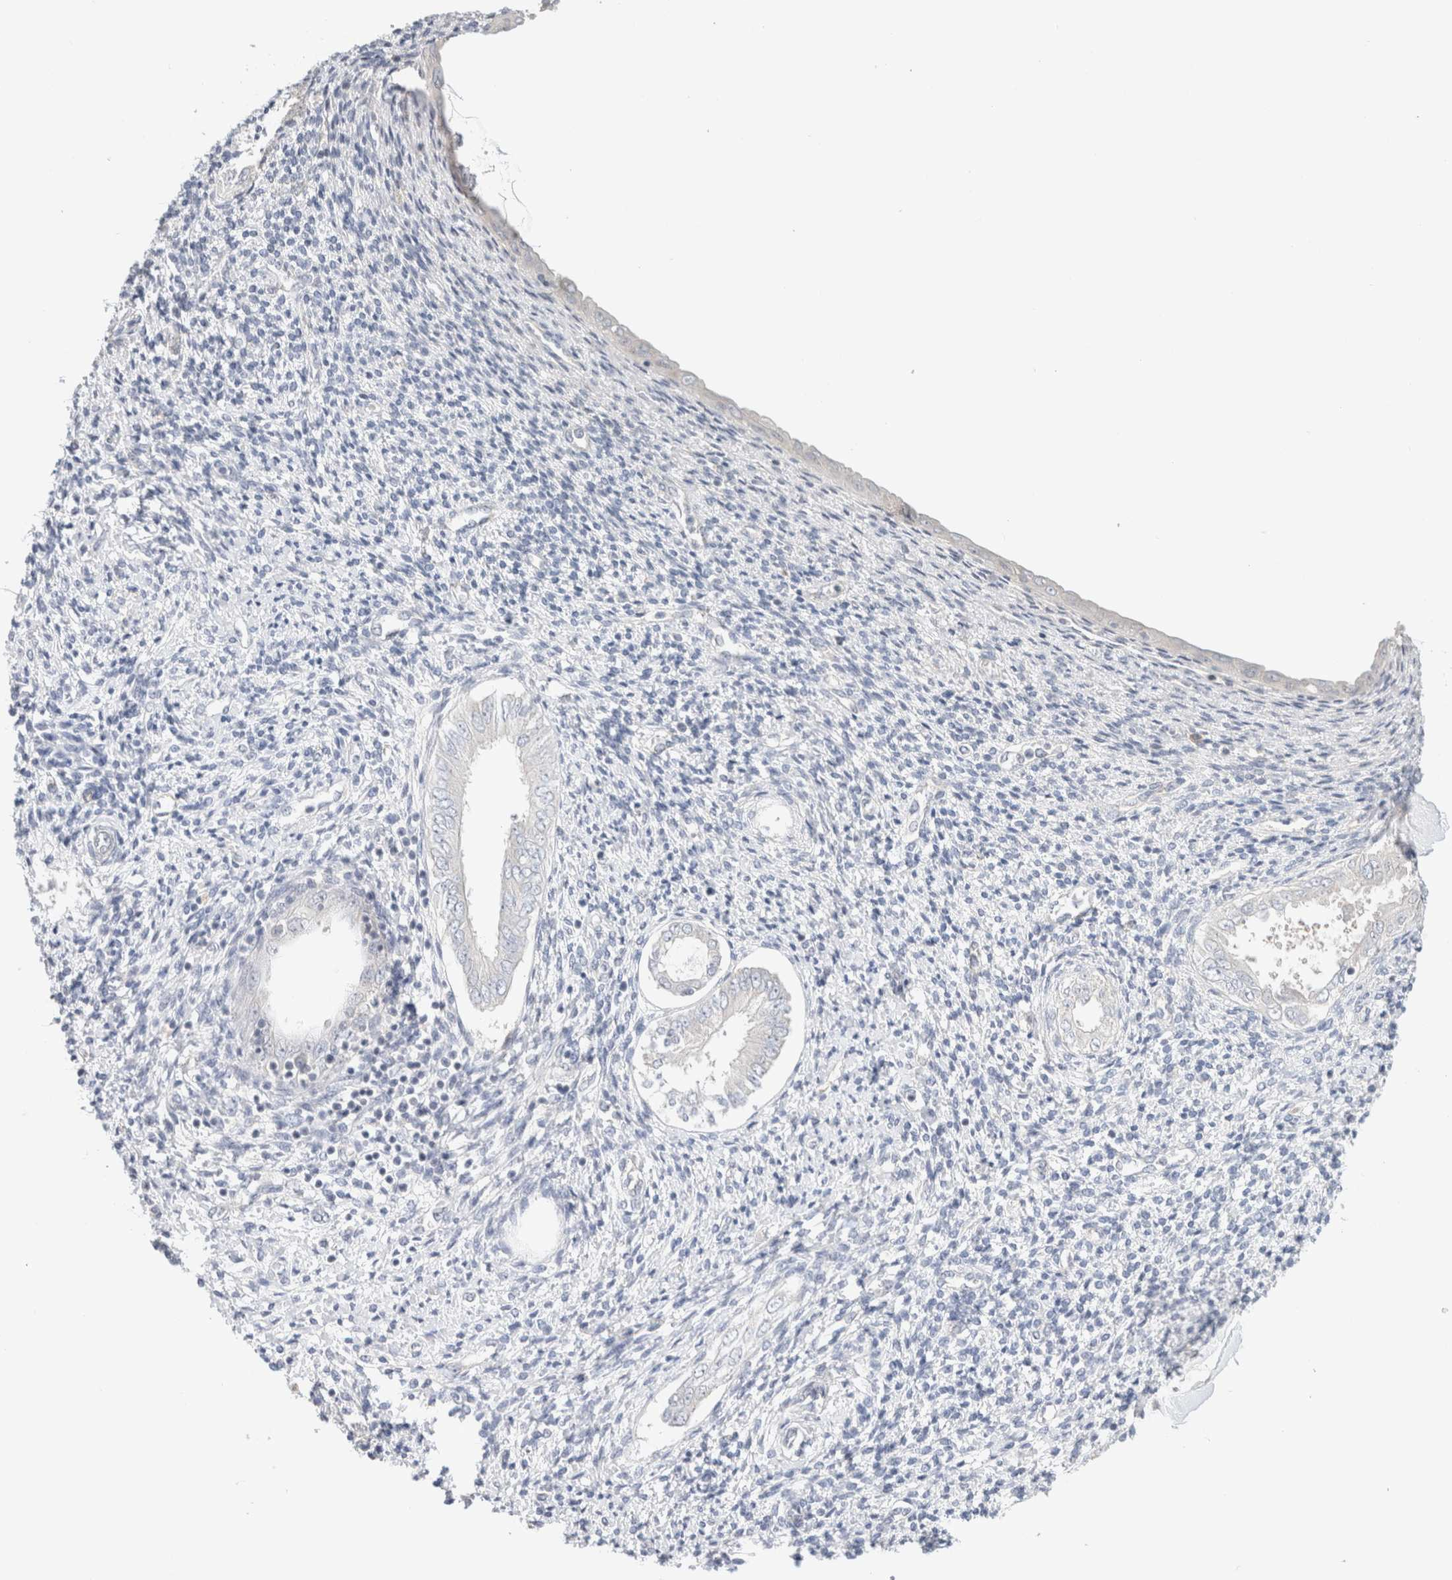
{"staining": {"intensity": "negative", "quantity": "none", "location": "none"}, "tissue": "endometrium", "cell_type": "Cells in endometrial stroma", "image_type": "normal", "snomed": [{"axis": "morphology", "description": "Normal tissue, NOS"}, {"axis": "topography", "description": "Endometrium"}], "caption": "DAB immunohistochemical staining of unremarkable endometrium demonstrates no significant expression in cells in endometrial stroma. (DAB (3,3'-diaminobenzidine) IHC visualized using brightfield microscopy, high magnification).", "gene": "SPRTN", "patient": {"sex": "female", "age": 66}}